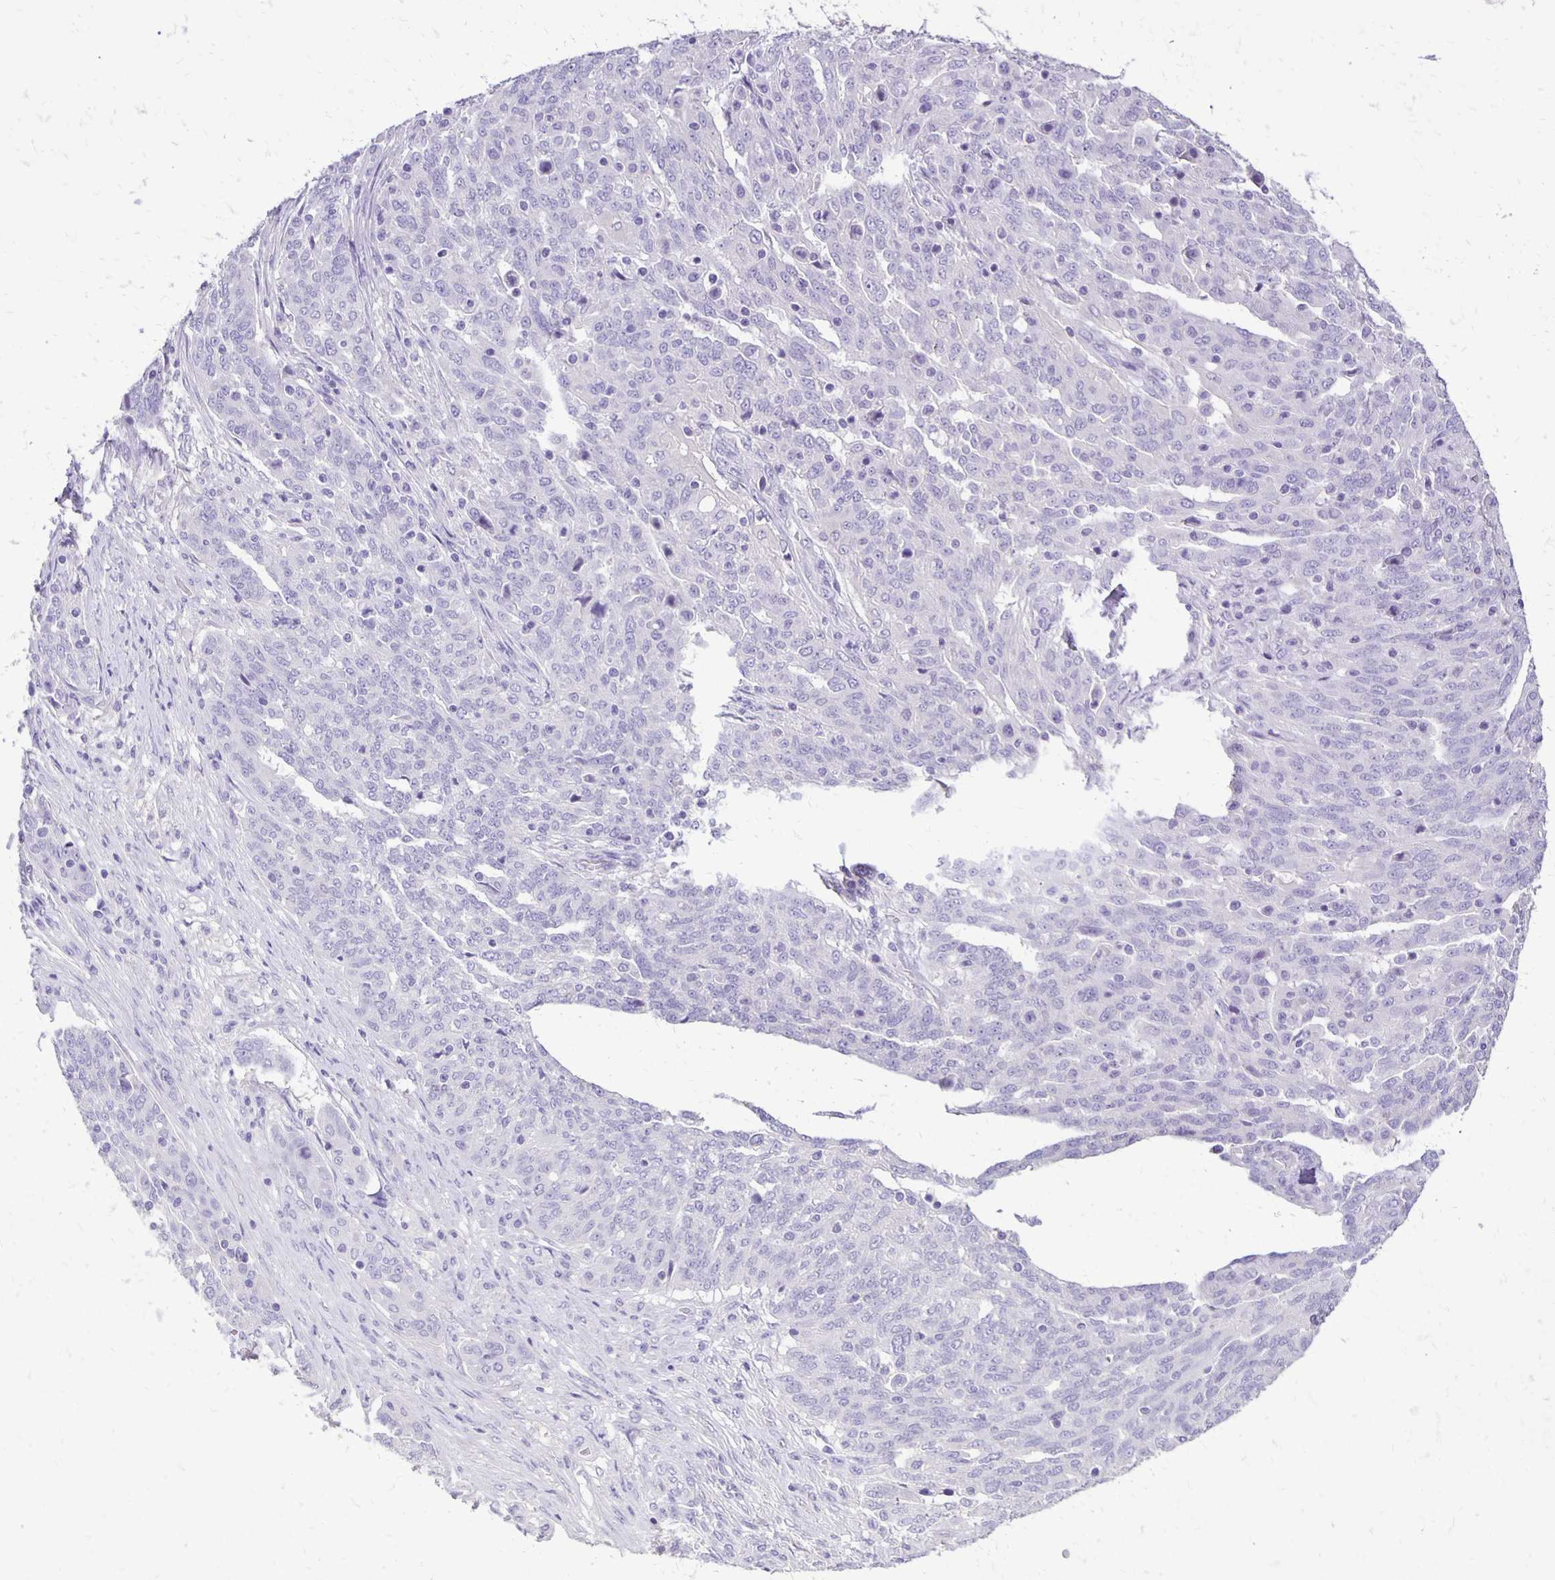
{"staining": {"intensity": "negative", "quantity": "none", "location": "none"}, "tissue": "ovarian cancer", "cell_type": "Tumor cells", "image_type": "cancer", "snomed": [{"axis": "morphology", "description": "Cystadenocarcinoma, serous, NOS"}, {"axis": "topography", "description": "Ovary"}], "caption": "The immunohistochemistry (IHC) photomicrograph has no significant positivity in tumor cells of ovarian cancer tissue. The staining was performed using DAB (3,3'-diaminobenzidine) to visualize the protein expression in brown, while the nuclei were stained in blue with hematoxylin (Magnification: 20x).", "gene": "ANKRD45", "patient": {"sex": "female", "age": 67}}